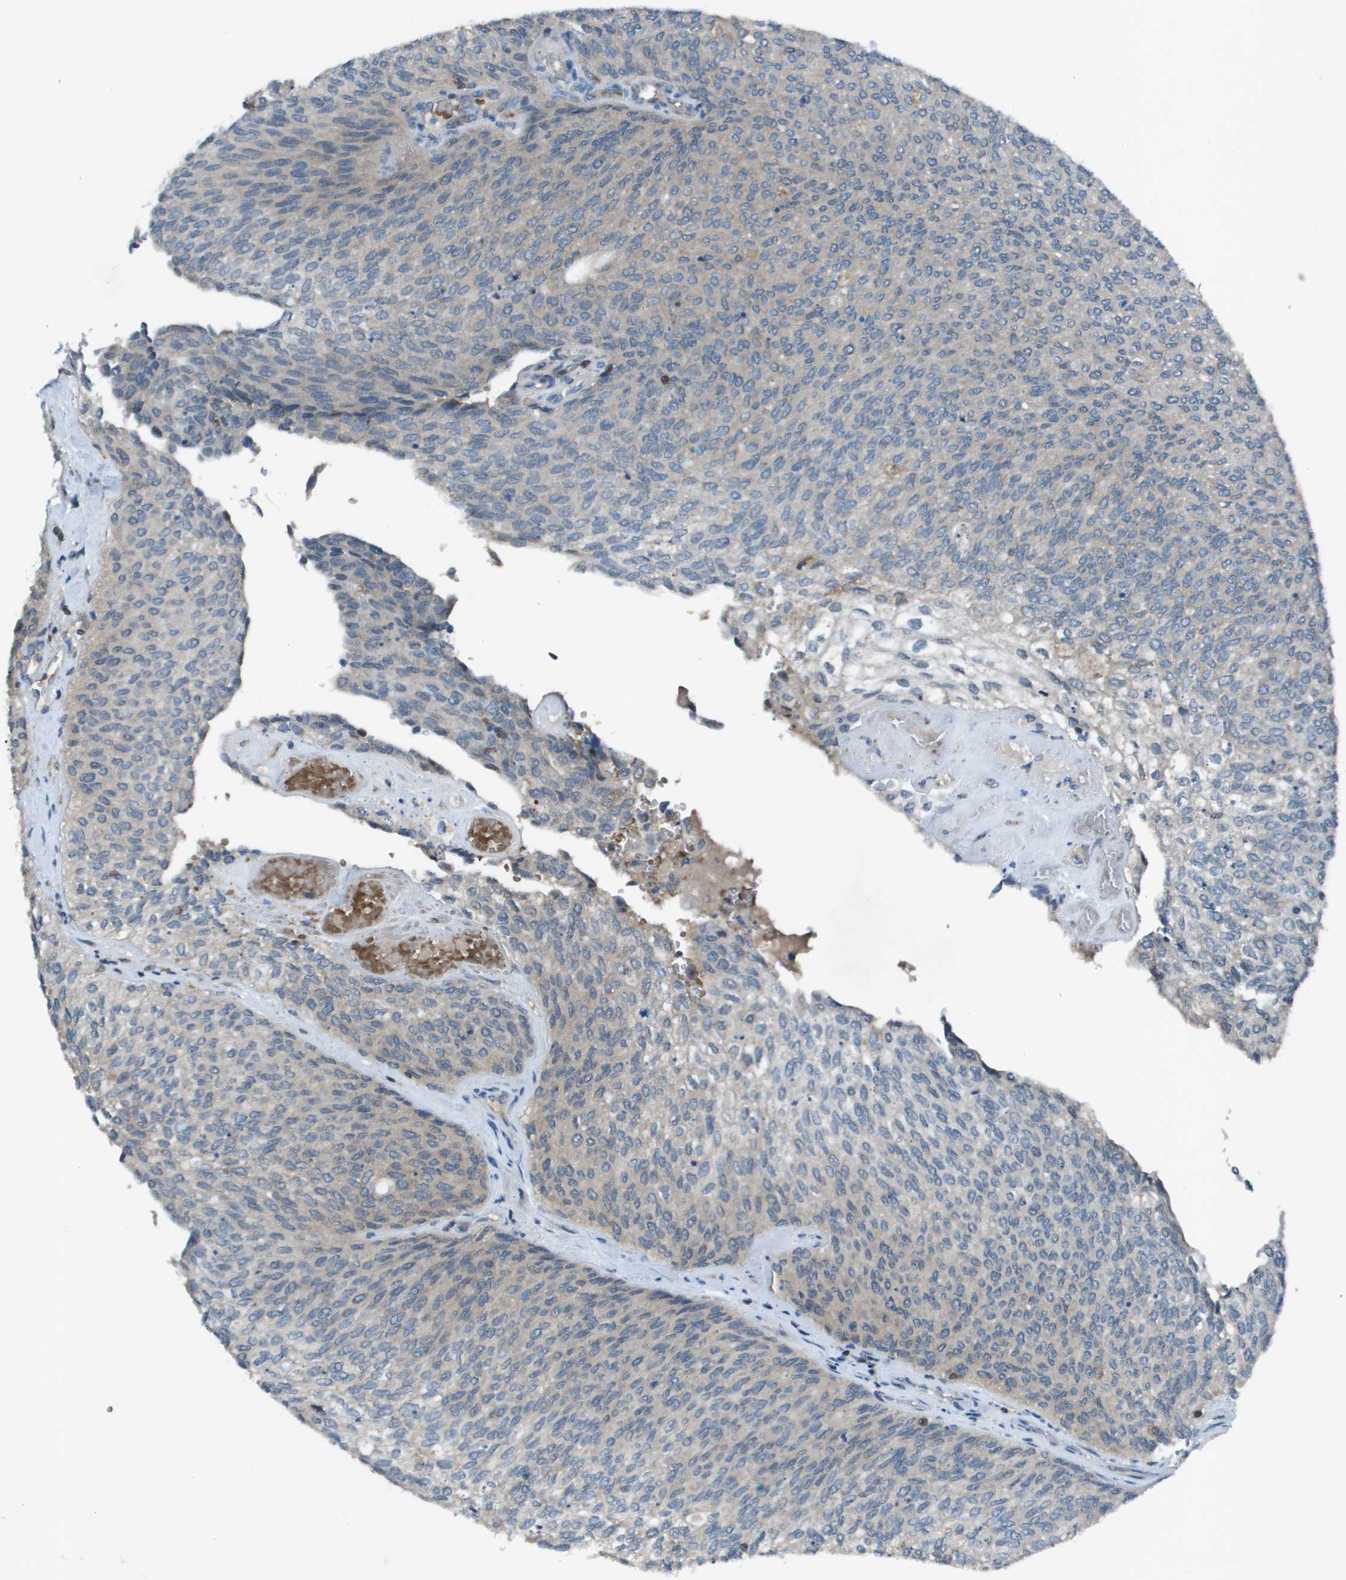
{"staining": {"intensity": "weak", "quantity": "25%-75%", "location": "cytoplasmic/membranous"}, "tissue": "urothelial cancer", "cell_type": "Tumor cells", "image_type": "cancer", "snomed": [{"axis": "morphology", "description": "Urothelial carcinoma, Low grade"}, {"axis": "topography", "description": "Urinary bladder"}], "caption": "Low-grade urothelial carcinoma tissue exhibits weak cytoplasmic/membranous positivity in approximately 25%-75% of tumor cells, visualized by immunohistochemistry. The staining was performed using DAB (3,3'-diaminobenzidine), with brown indicating positive protein expression. Nuclei are stained blue with hematoxylin.", "gene": "CAMK4", "patient": {"sex": "female", "age": 79}}